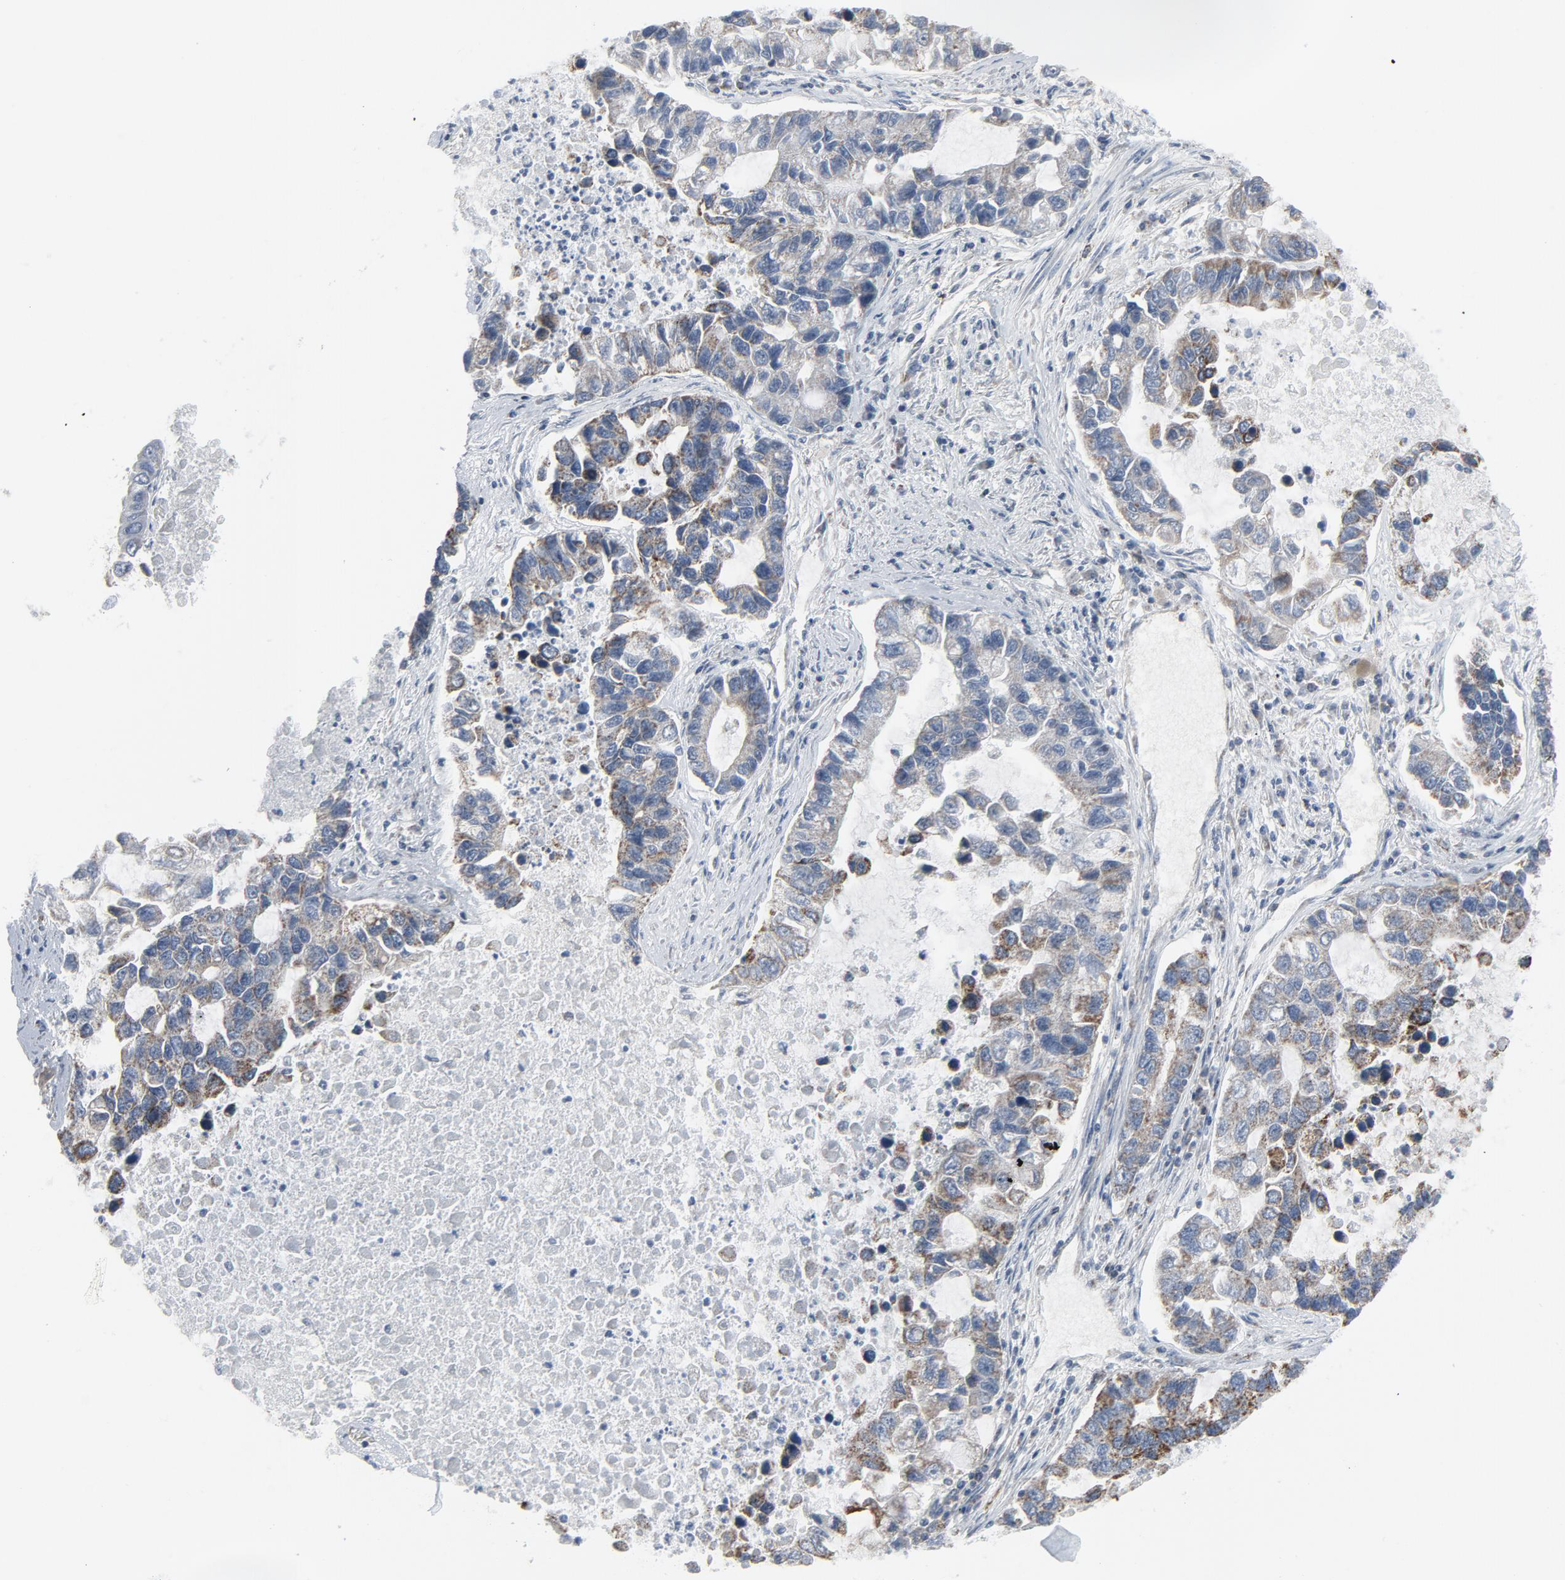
{"staining": {"intensity": "weak", "quantity": "25%-75%", "location": "cytoplasmic/membranous"}, "tissue": "lung cancer", "cell_type": "Tumor cells", "image_type": "cancer", "snomed": [{"axis": "morphology", "description": "Adenocarcinoma, NOS"}, {"axis": "topography", "description": "Lung"}], "caption": "Tumor cells demonstrate weak cytoplasmic/membranous expression in about 25%-75% of cells in lung adenocarcinoma.", "gene": "GPX2", "patient": {"sex": "female", "age": 51}}